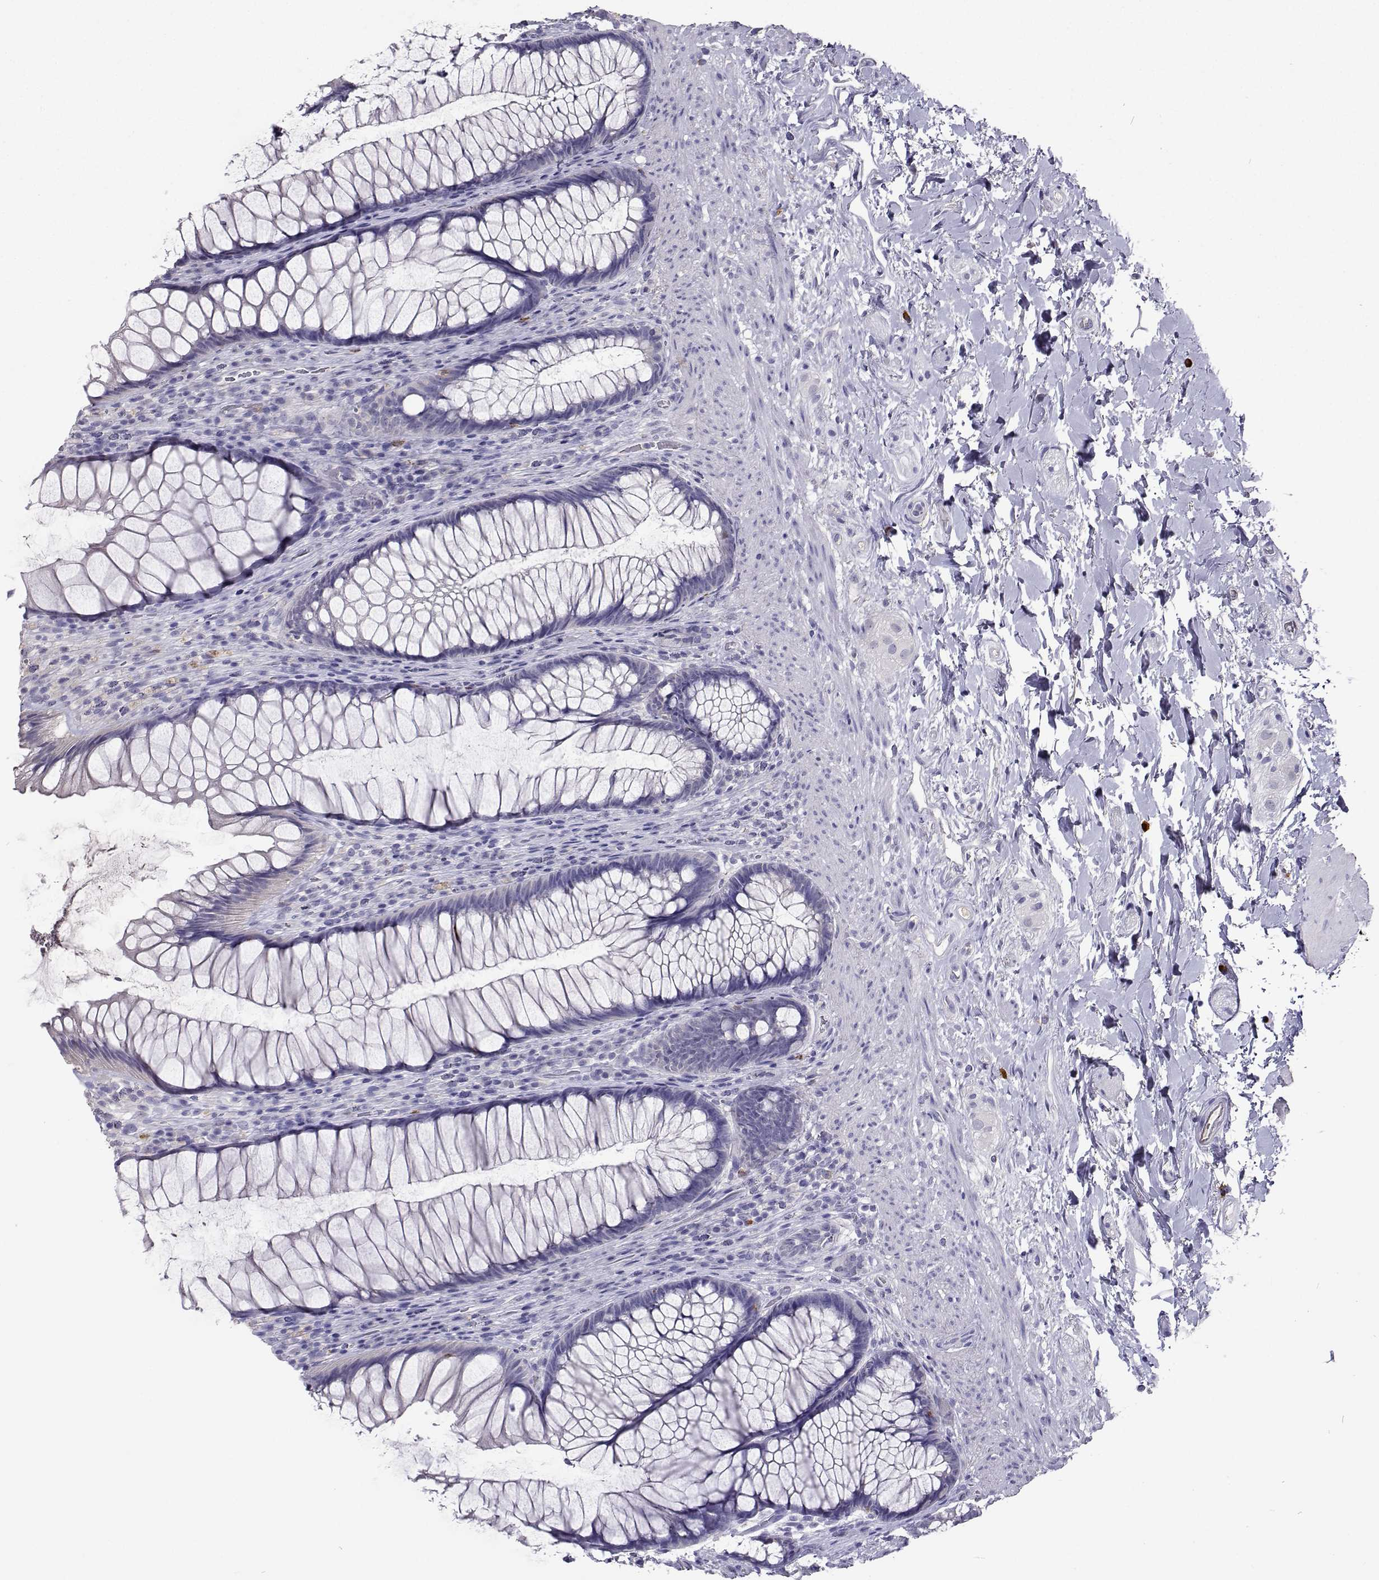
{"staining": {"intensity": "negative", "quantity": "none", "location": "none"}, "tissue": "rectum", "cell_type": "Glandular cells", "image_type": "normal", "snomed": [{"axis": "morphology", "description": "Normal tissue, NOS"}, {"axis": "topography", "description": "Smooth muscle"}, {"axis": "topography", "description": "Rectum"}], "caption": "IHC photomicrograph of unremarkable rectum: rectum stained with DAB shows no significant protein staining in glandular cells.", "gene": "CFAP44", "patient": {"sex": "male", "age": 53}}